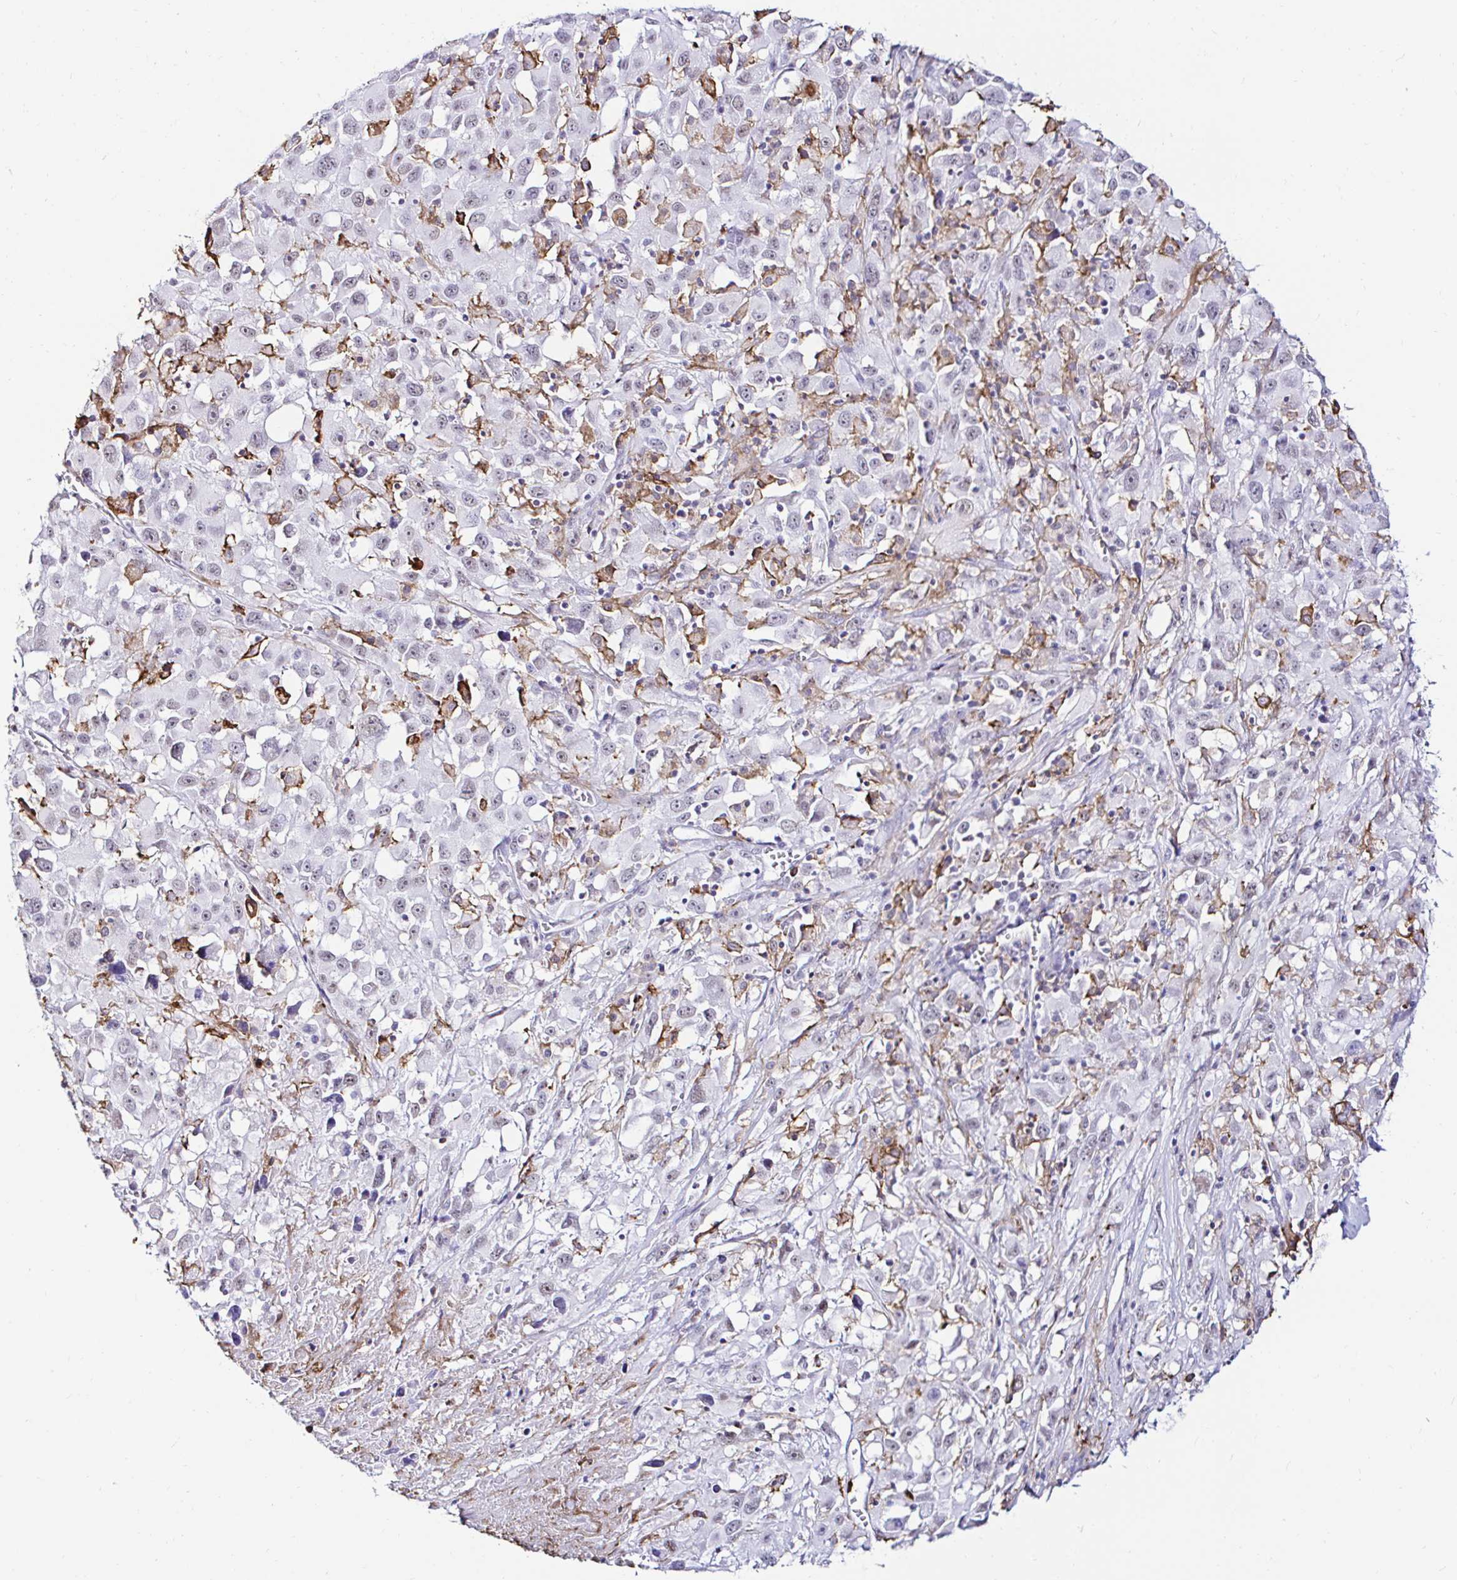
{"staining": {"intensity": "negative", "quantity": "none", "location": "none"}, "tissue": "melanoma", "cell_type": "Tumor cells", "image_type": "cancer", "snomed": [{"axis": "morphology", "description": "Malignant melanoma, Metastatic site"}, {"axis": "topography", "description": "Soft tissue"}], "caption": "Immunohistochemistry (IHC) photomicrograph of neoplastic tissue: malignant melanoma (metastatic site) stained with DAB (3,3'-diaminobenzidine) demonstrates no significant protein expression in tumor cells. (DAB immunohistochemistry with hematoxylin counter stain).", "gene": "CYBB", "patient": {"sex": "male", "age": 50}}